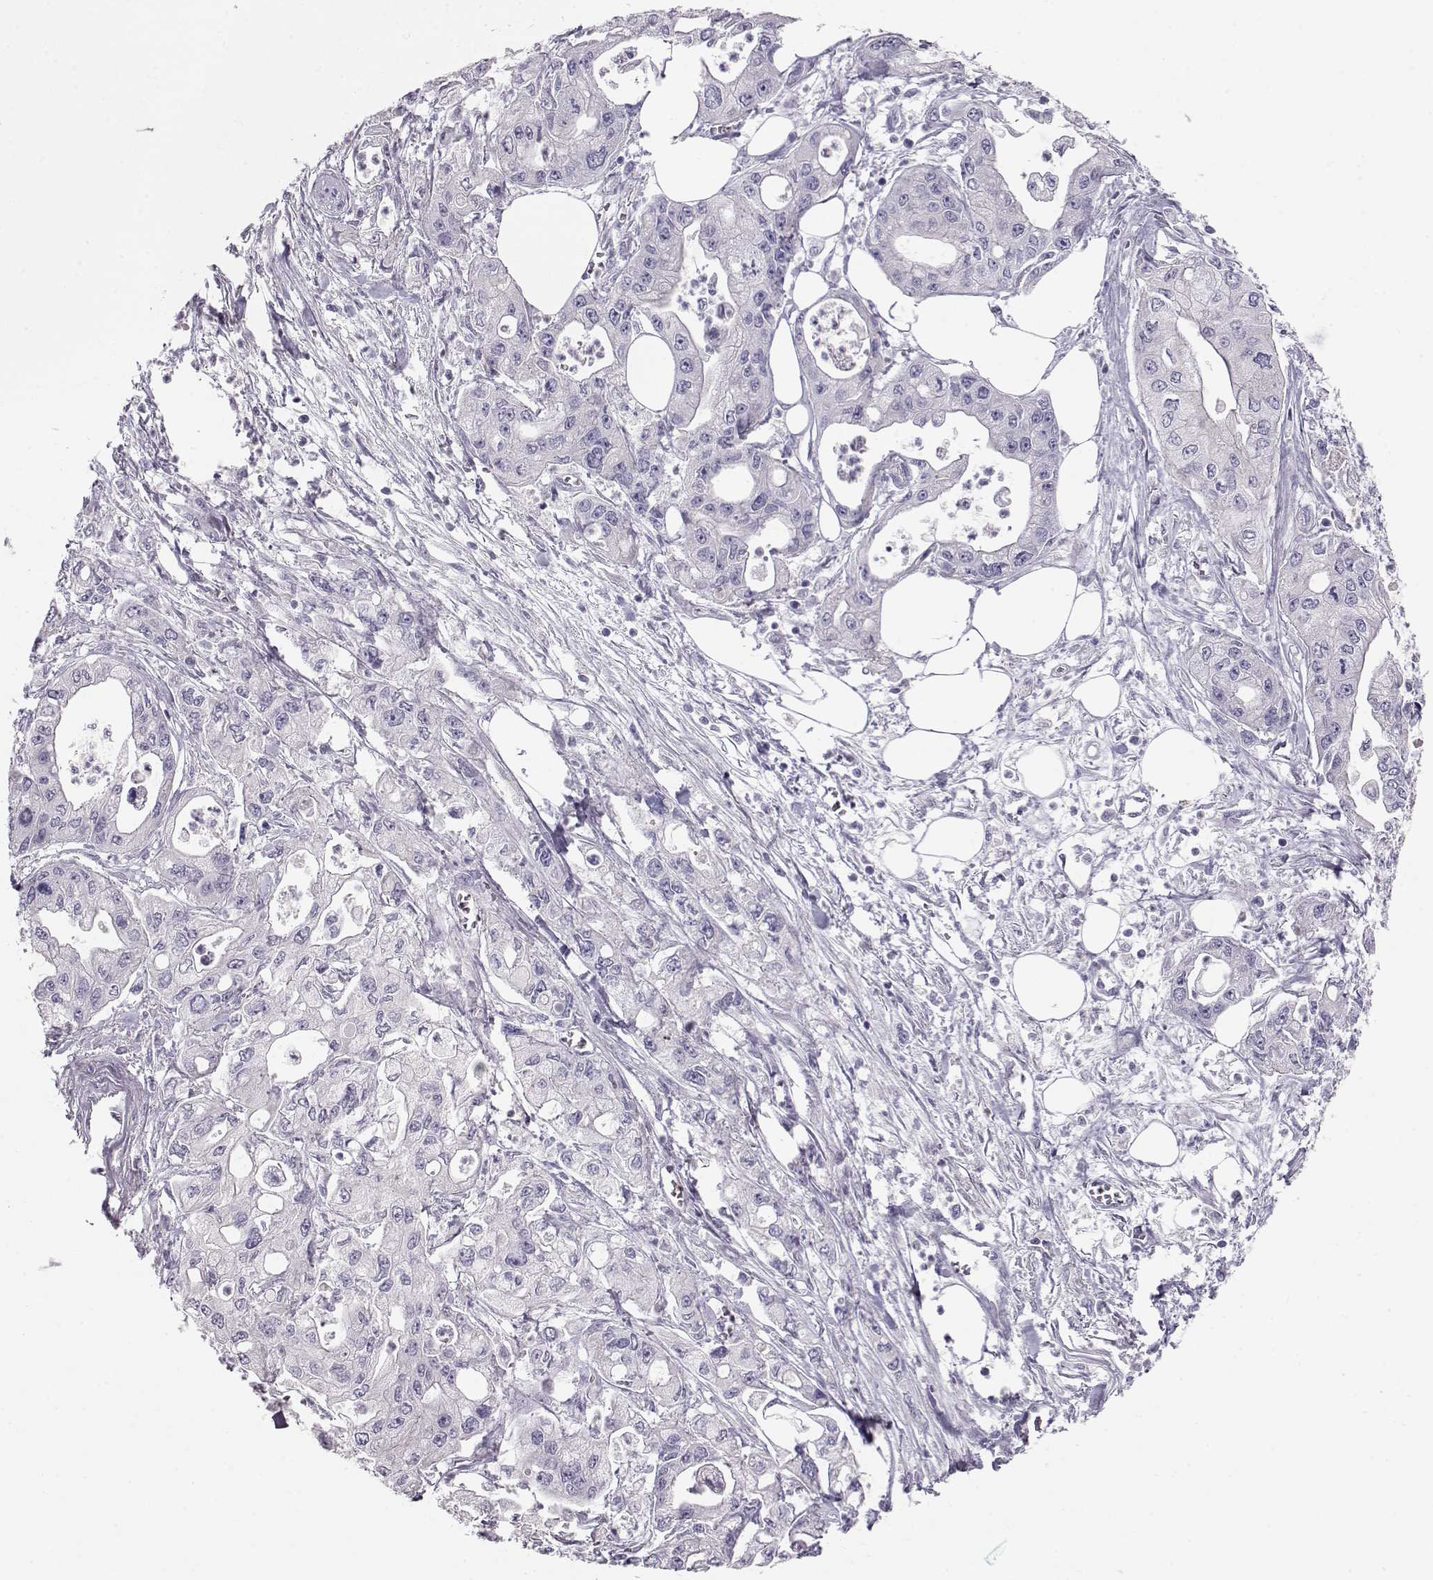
{"staining": {"intensity": "negative", "quantity": "none", "location": "none"}, "tissue": "pancreatic cancer", "cell_type": "Tumor cells", "image_type": "cancer", "snomed": [{"axis": "morphology", "description": "Adenocarcinoma, NOS"}, {"axis": "topography", "description": "Pancreas"}], "caption": "This is an immunohistochemistry (IHC) image of human pancreatic cancer. There is no staining in tumor cells.", "gene": "GPR26", "patient": {"sex": "male", "age": 70}}